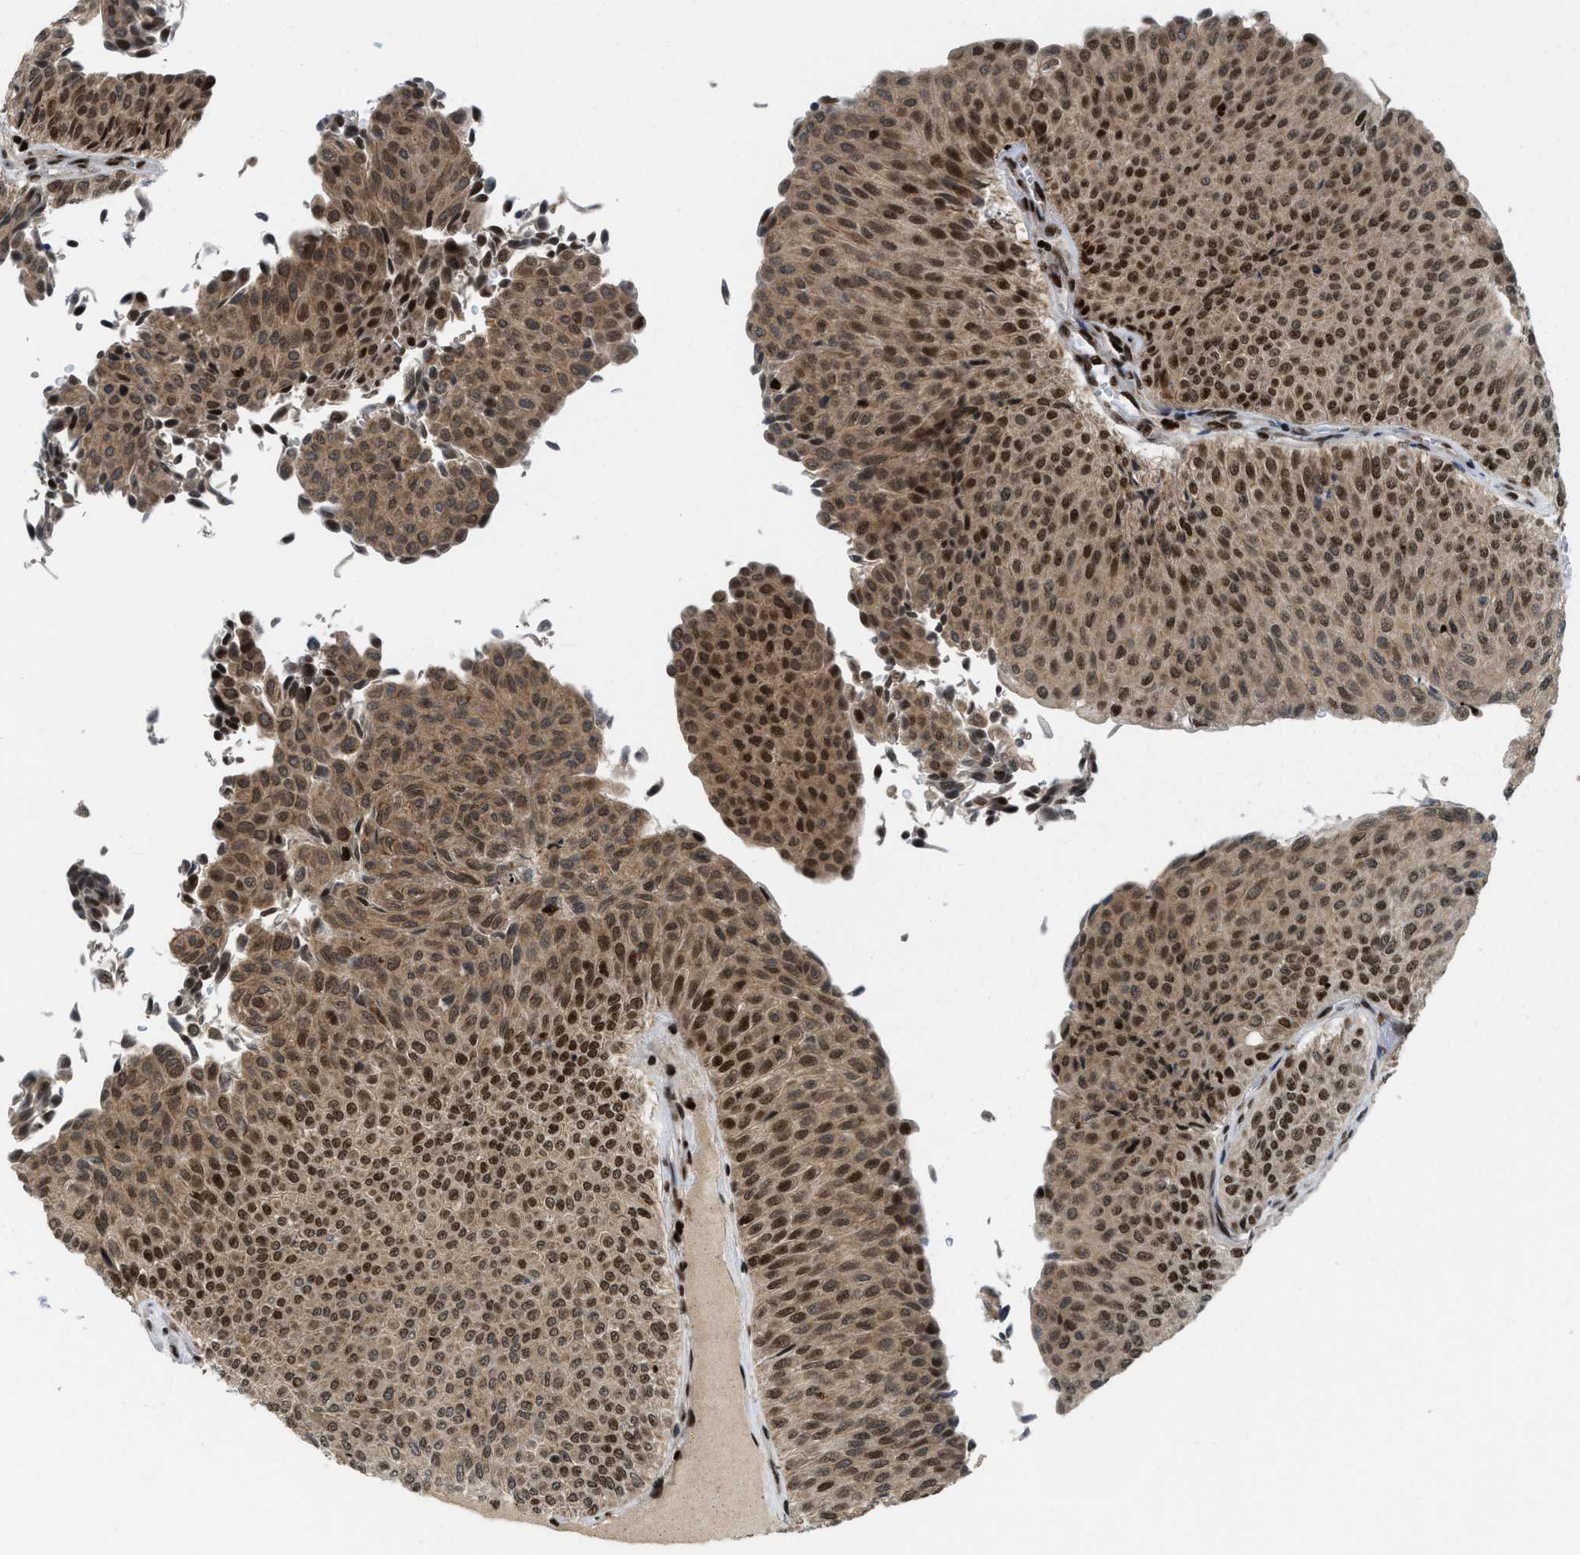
{"staining": {"intensity": "strong", "quantity": ">75%", "location": "nuclear"}, "tissue": "urothelial cancer", "cell_type": "Tumor cells", "image_type": "cancer", "snomed": [{"axis": "morphology", "description": "Urothelial carcinoma, Low grade"}, {"axis": "topography", "description": "Urinary bladder"}], "caption": "Human urothelial cancer stained with a protein marker exhibits strong staining in tumor cells.", "gene": "RFX5", "patient": {"sex": "male", "age": 78}}